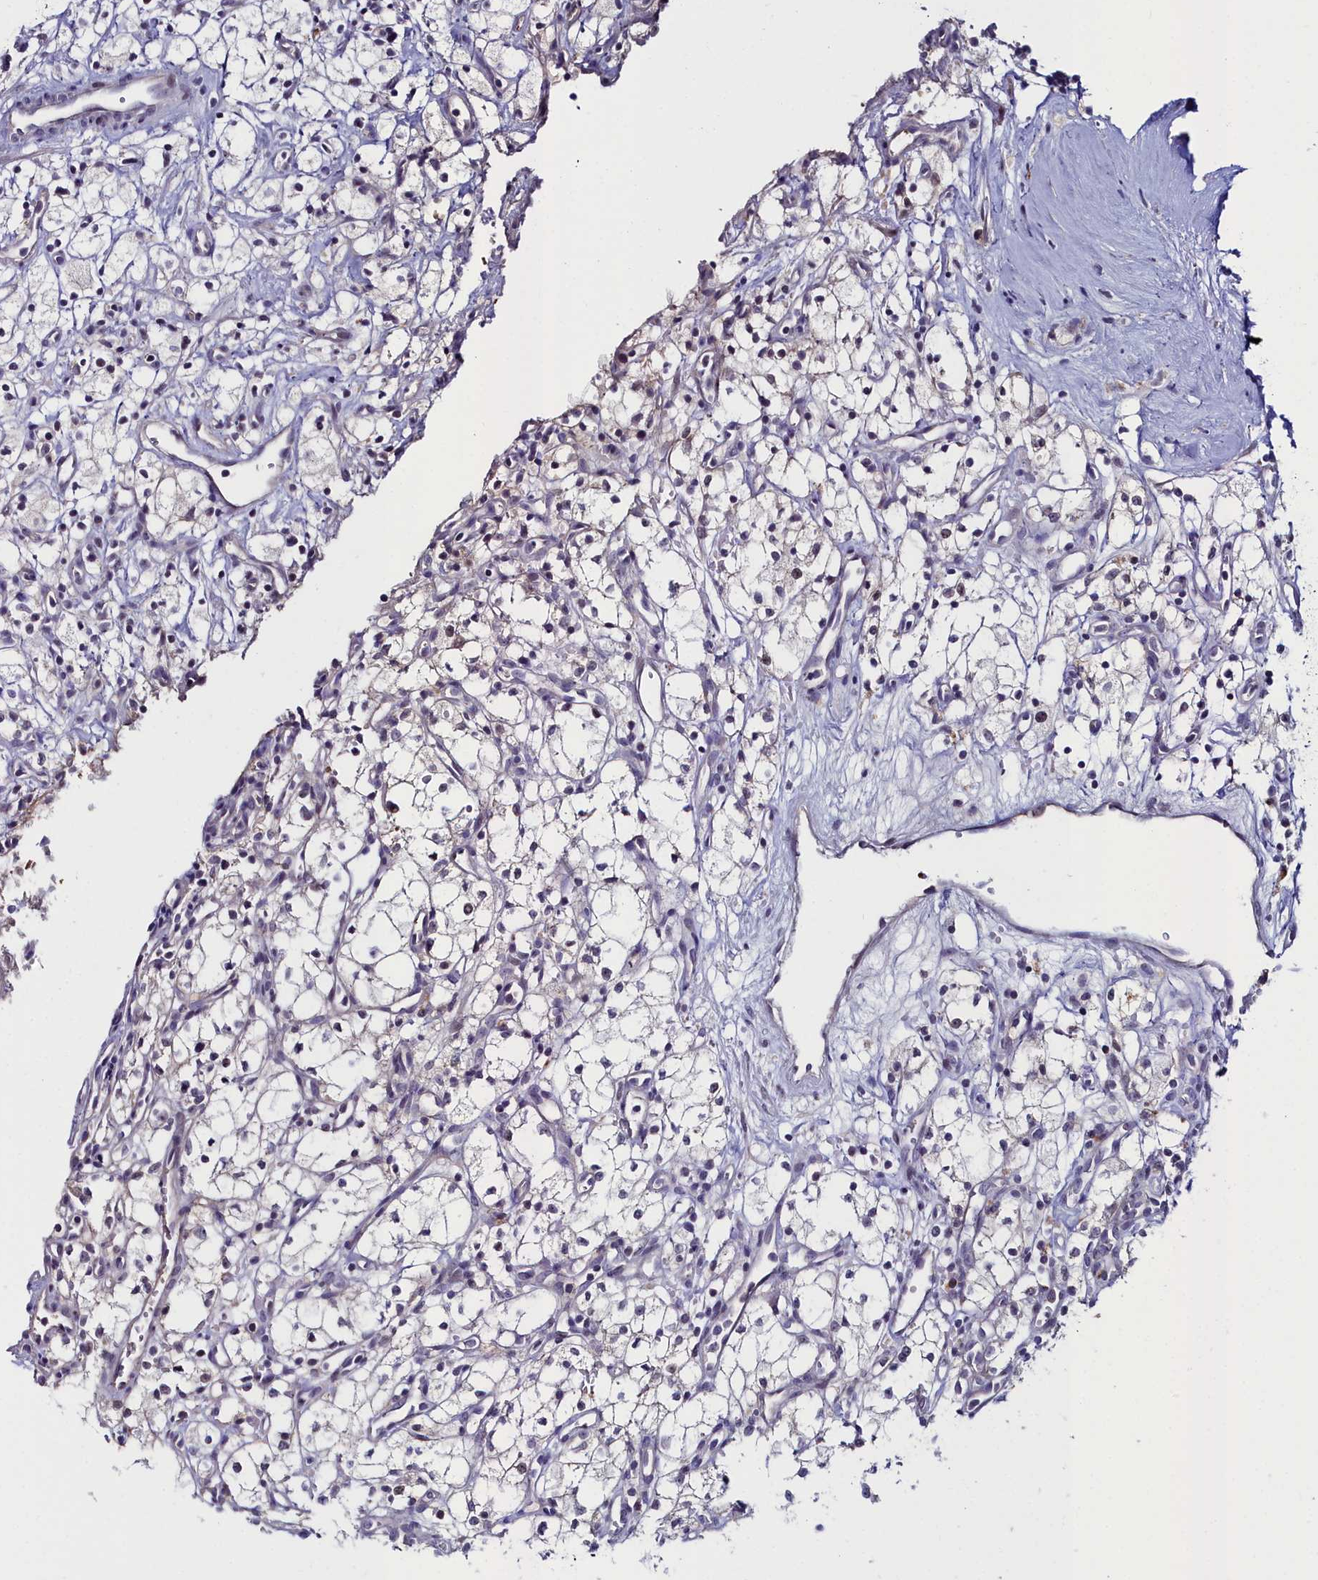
{"staining": {"intensity": "negative", "quantity": "none", "location": "none"}, "tissue": "renal cancer", "cell_type": "Tumor cells", "image_type": "cancer", "snomed": [{"axis": "morphology", "description": "Adenocarcinoma, NOS"}, {"axis": "topography", "description": "Kidney"}], "caption": "Human adenocarcinoma (renal) stained for a protein using immunohistochemistry (IHC) displays no expression in tumor cells.", "gene": "KCTD18", "patient": {"sex": "male", "age": 59}}